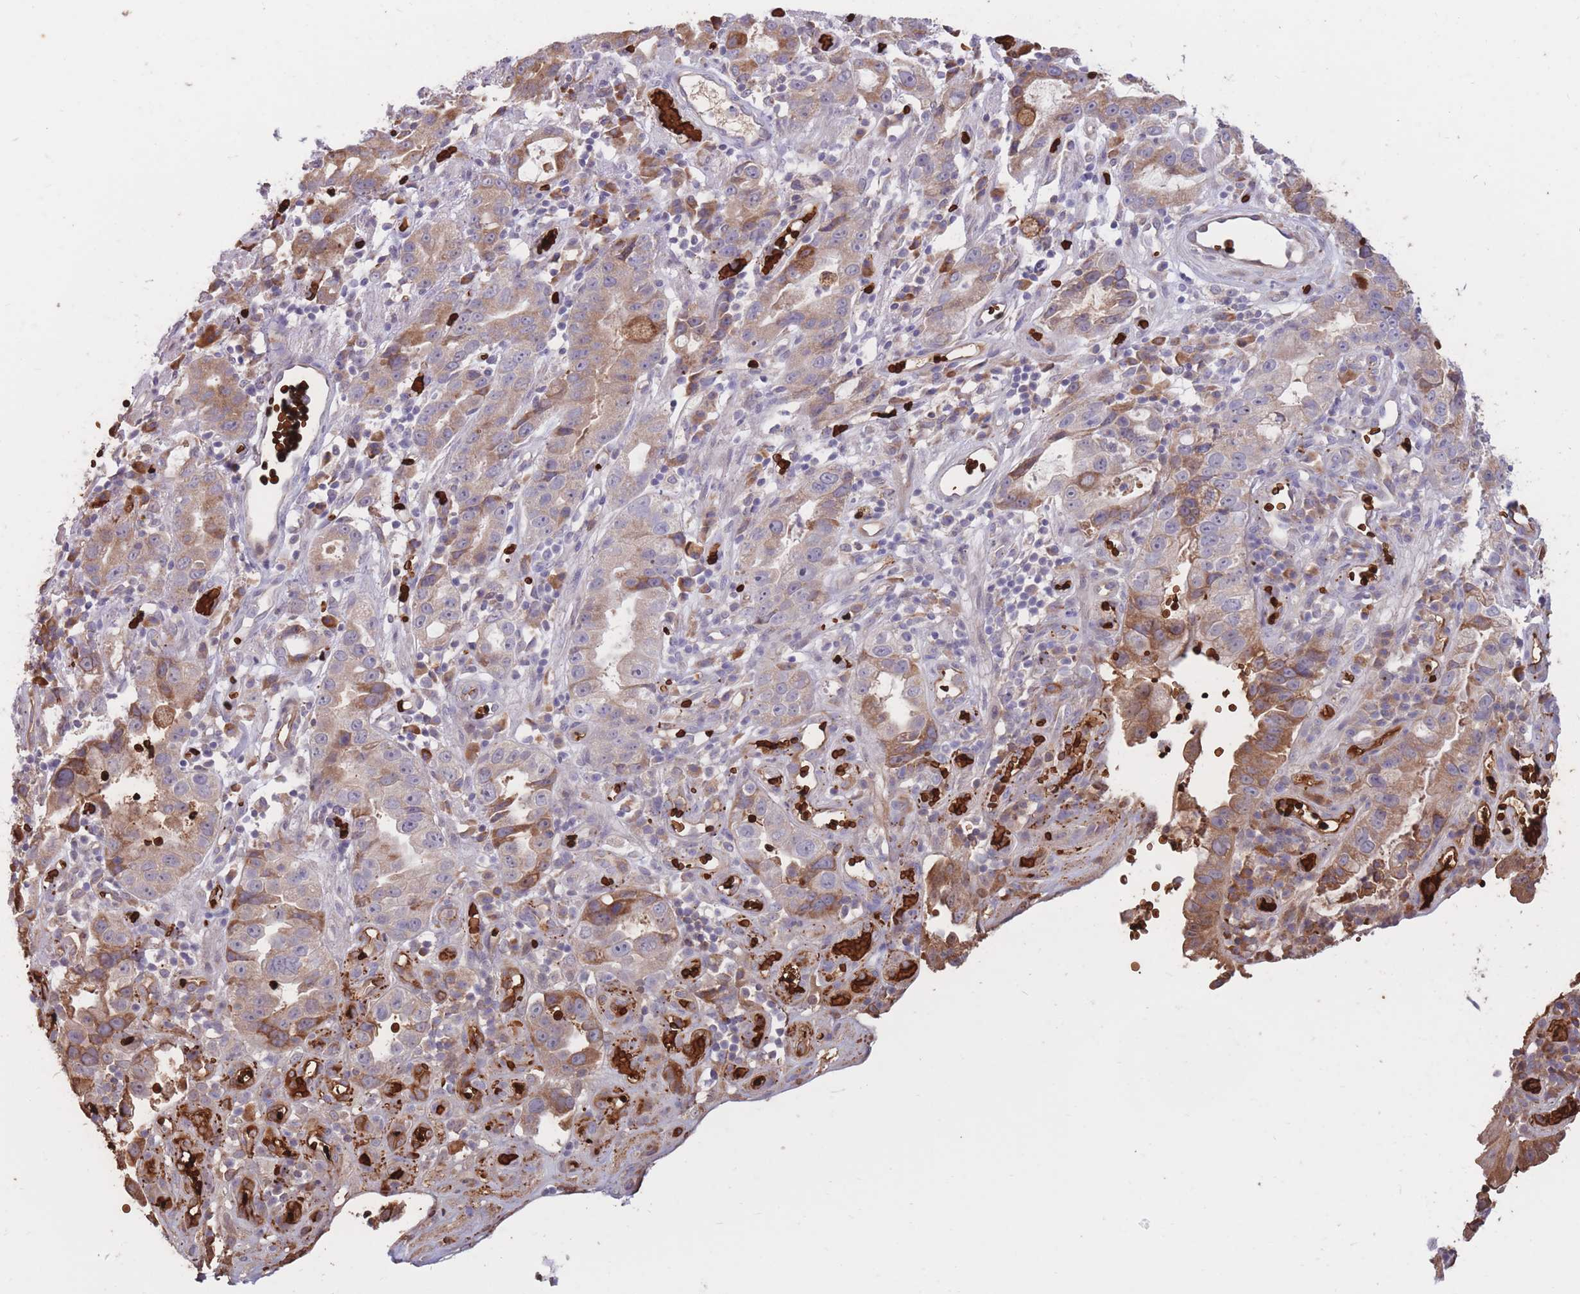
{"staining": {"intensity": "moderate", "quantity": "25%-75%", "location": "cytoplasmic/membranous"}, "tissue": "stomach cancer", "cell_type": "Tumor cells", "image_type": "cancer", "snomed": [{"axis": "morphology", "description": "Adenocarcinoma, NOS"}, {"axis": "topography", "description": "Stomach"}], "caption": "Protein positivity by immunohistochemistry (IHC) shows moderate cytoplasmic/membranous staining in approximately 25%-75% of tumor cells in adenocarcinoma (stomach).", "gene": "ATP10D", "patient": {"sex": "male", "age": 55}}